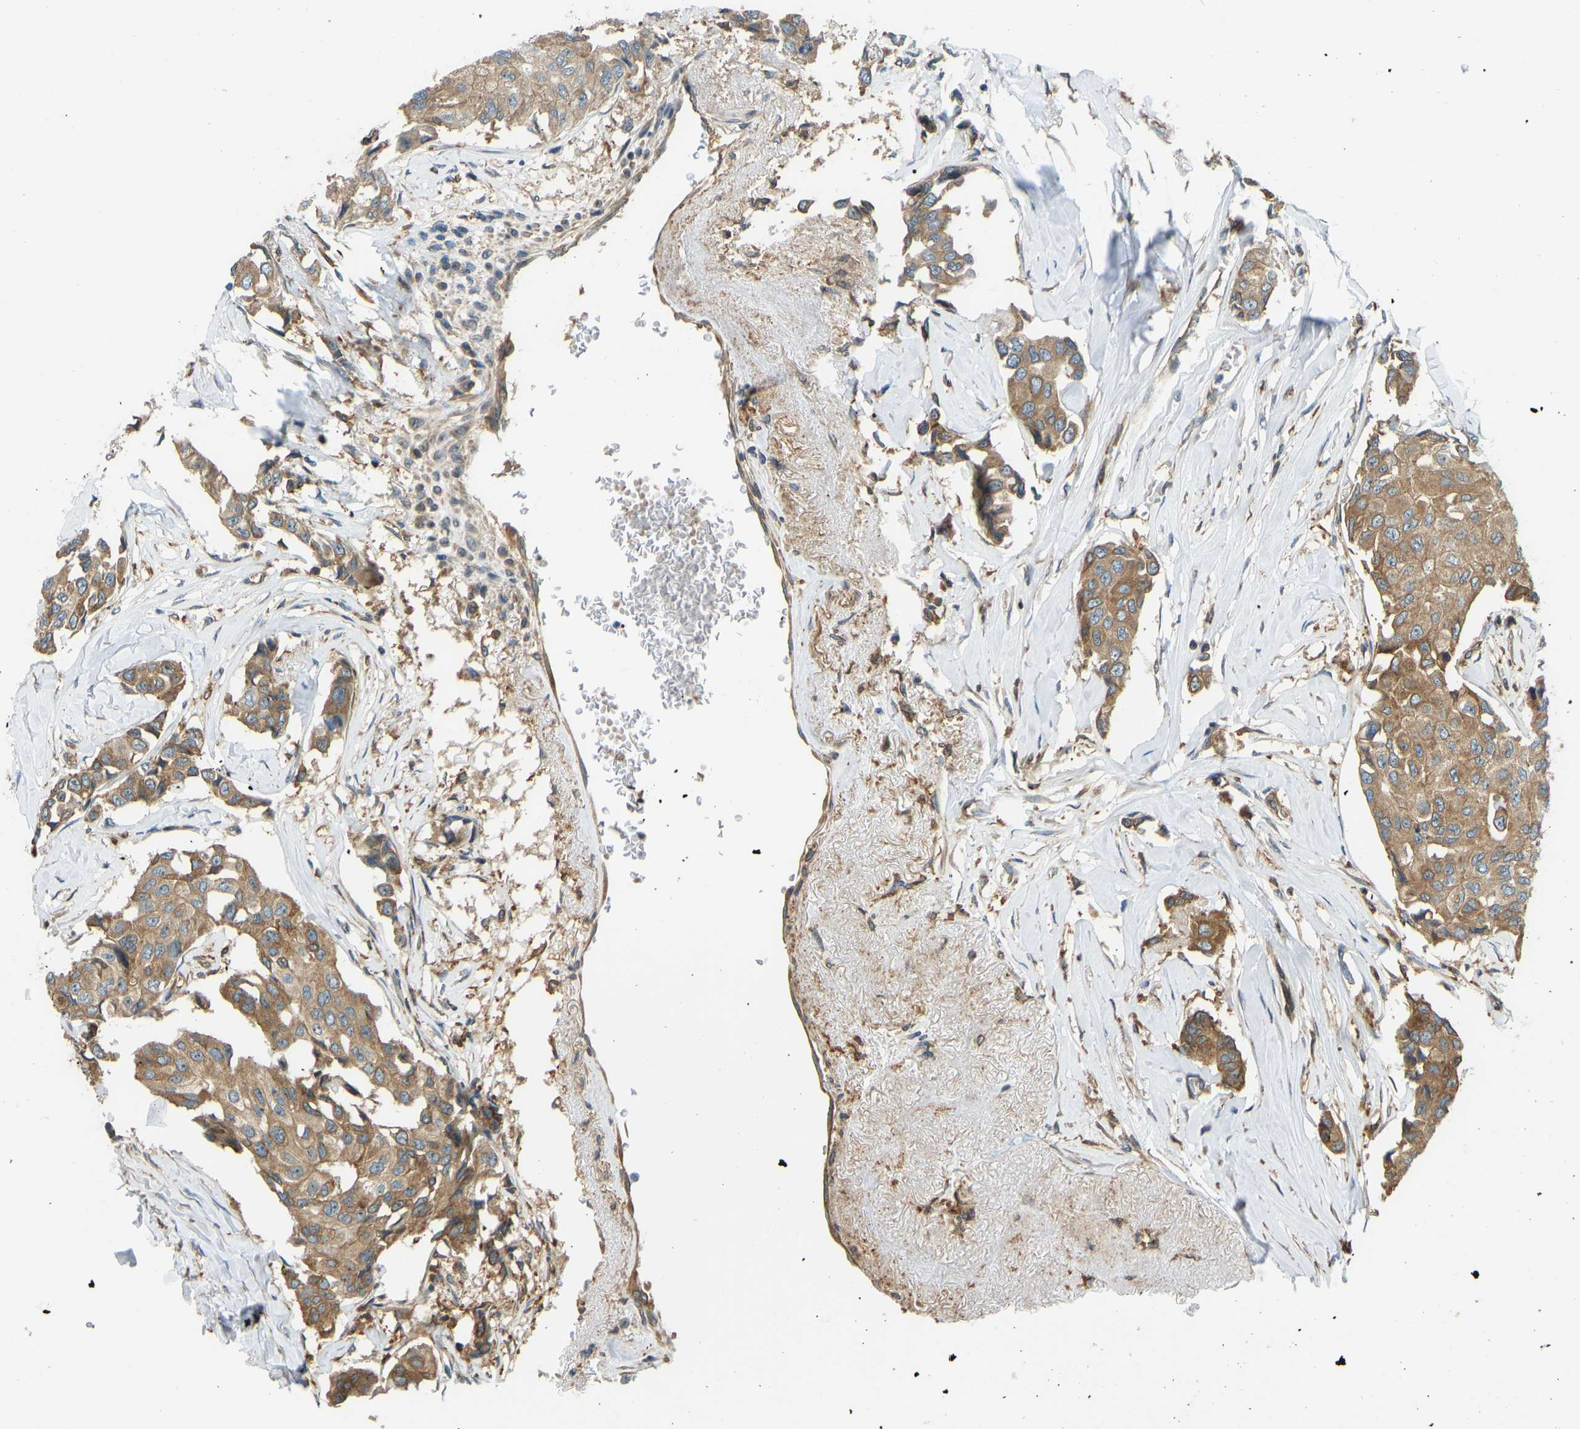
{"staining": {"intensity": "moderate", "quantity": ">75%", "location": "cytoplasmic/membranous"}, "tissue": "breast cancer", "cell_type": "Tumor cells", "image_type": "cancer", "snomed": [{"axis": "morphology", "description": "Duct carcinoma"}, {"axis": "topography", "description": "Breast"}], "caption": "This image shows breast cancer (invasive ductal carcinoma) stained with immunohistochemistry to label a protein in brown. The cytoplasmic/membranous of tumor cells show moderate positivity for the protein. Nuclei are counter-stained blue.", "gene": "OS9", "patient": {"sex": "female", "age": 80}}